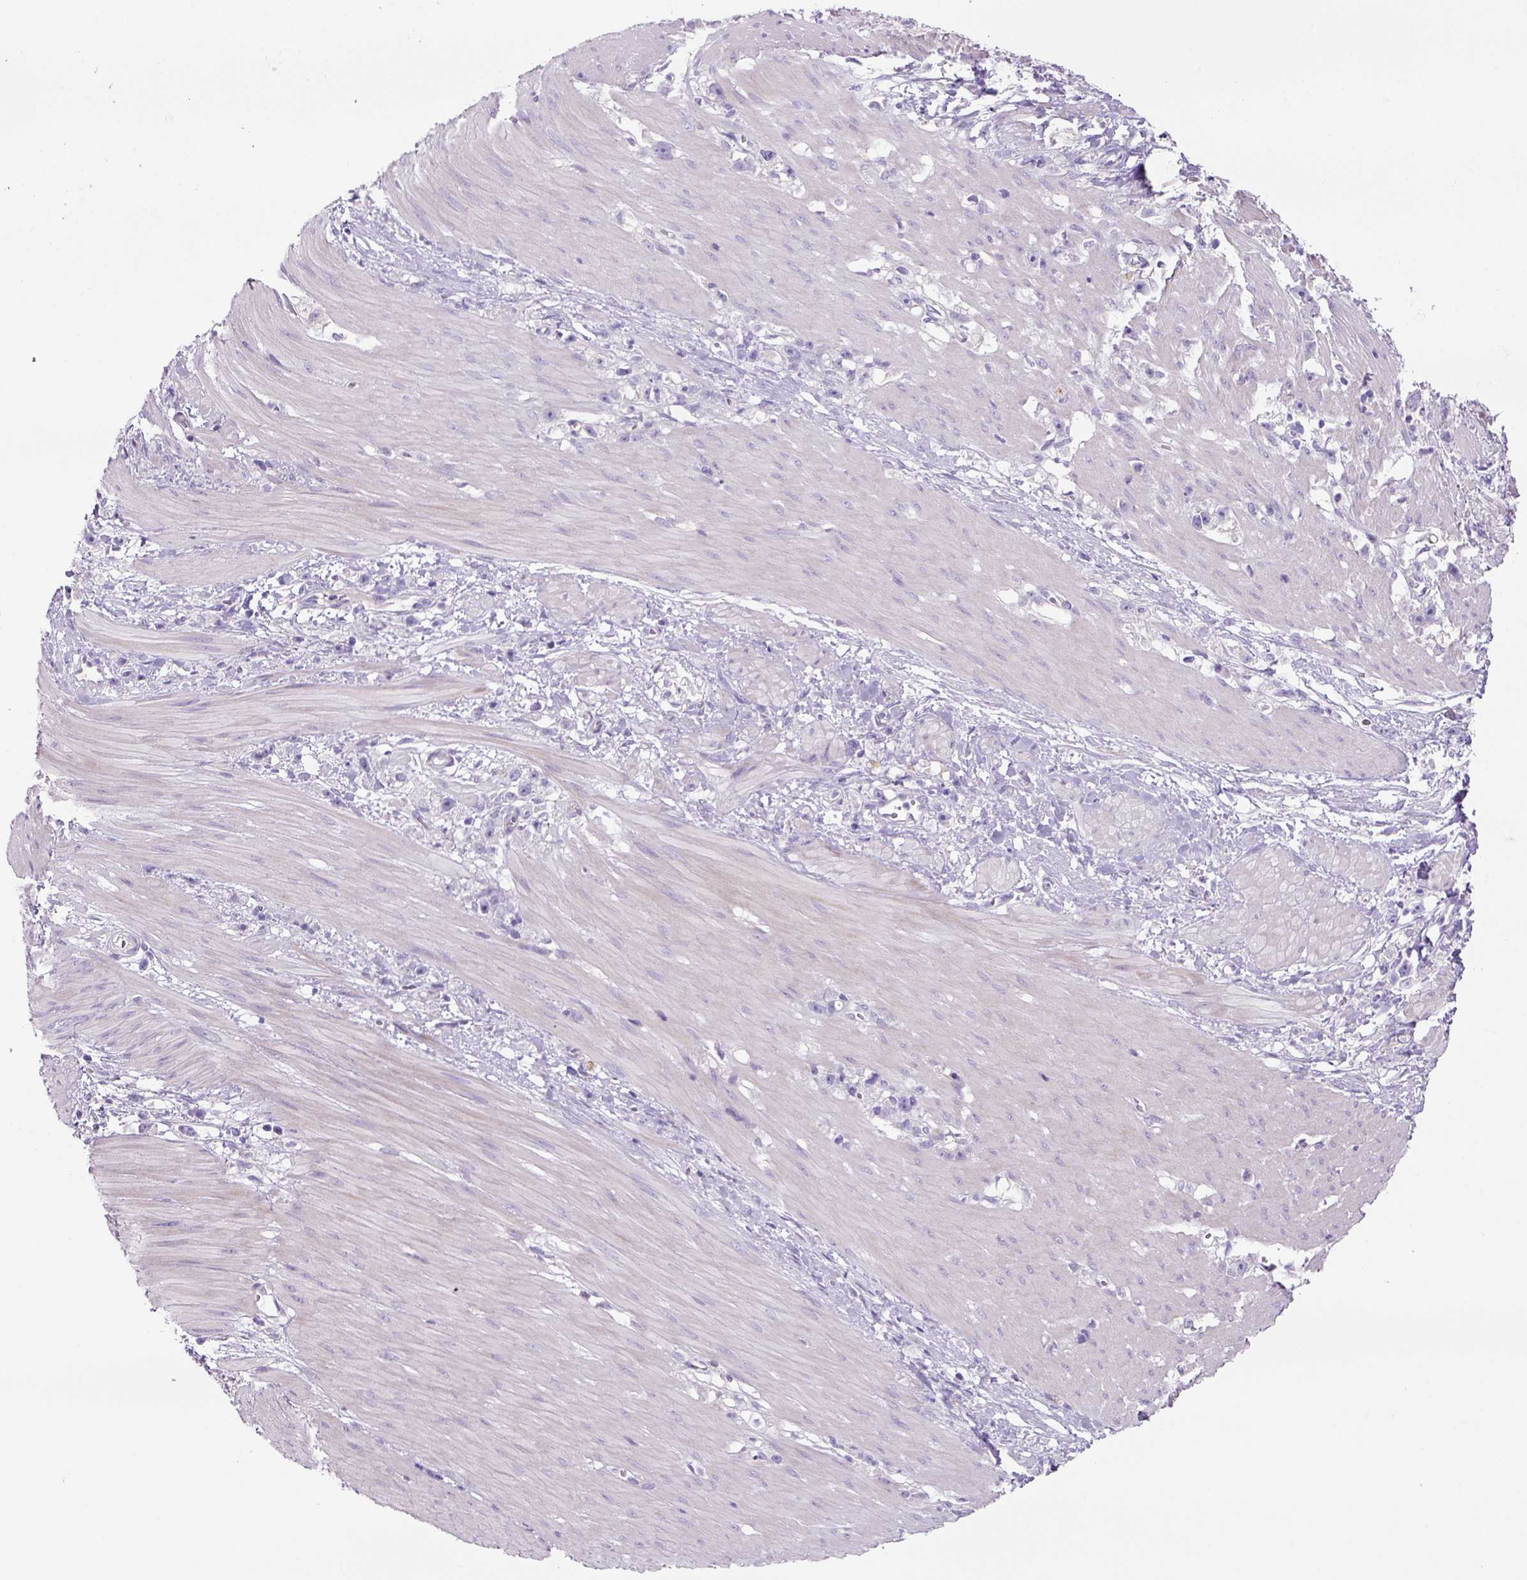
{"staining": {"intensity": "negative", "quantity": "none", "location": "none"}, "tissue": "stomach cancer", "cell_type": "Tumor cells", "image_type": "cancer", "snomed": [{"axis": "morphology", "description": "Adenocarcinoma, NOS"}, {"axis": "topography", "description": "Stomach"}], "caption": "This is an immunohistochemistry histopathology image of human adenocarcinoma (stomach). There is no expression in tumor cells.", "gene": "TENM4", "patient": {"sex": "female", "age": 59}}